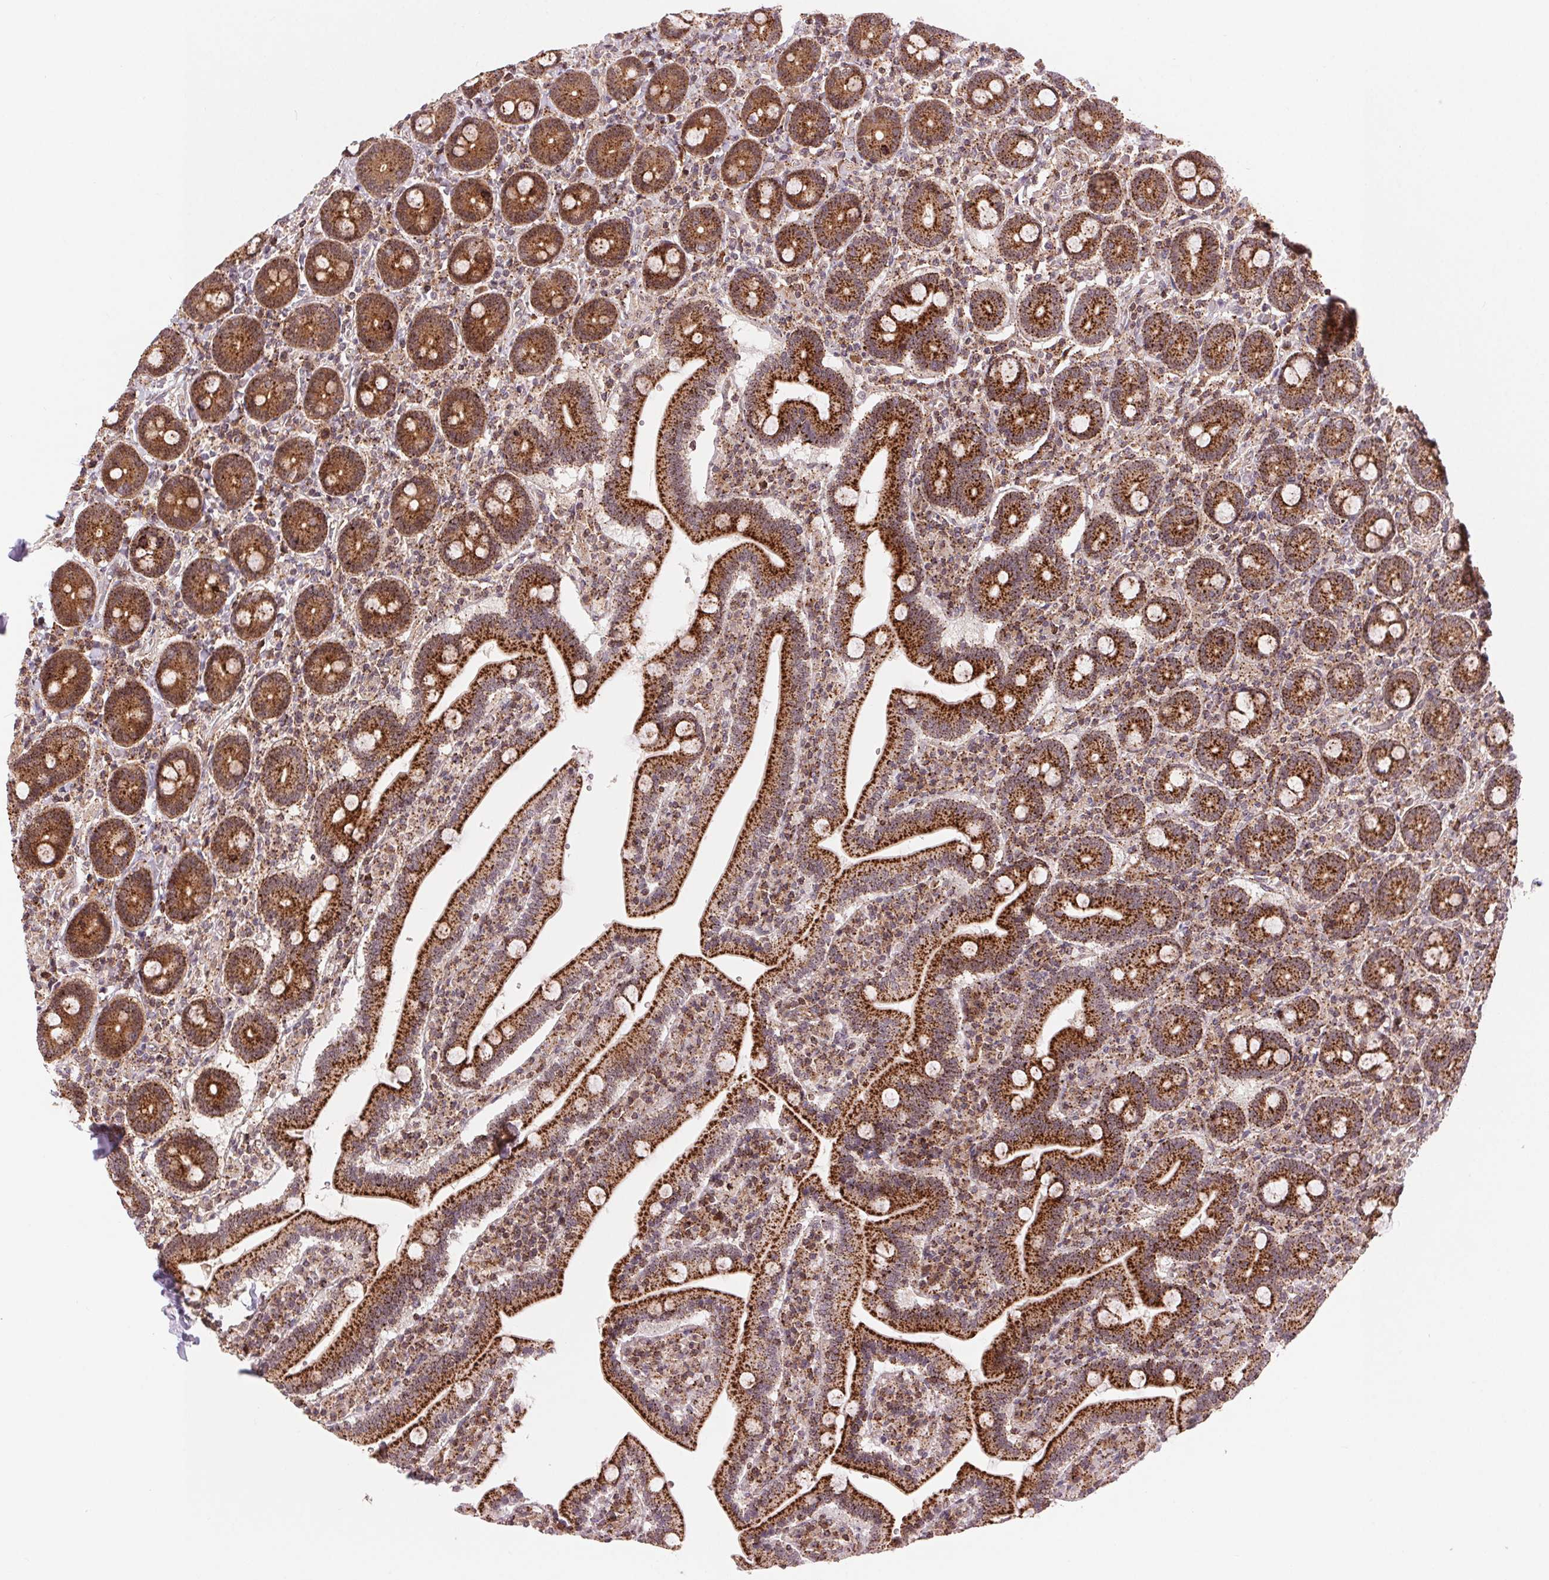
{"staining": {"intensity": "strong", "quantity": ">75%", "location": "cytoplasmic/membranous"}, "tissue": "duodenum", "cell_type": "Glandular cells", "image_type": "normal", "snomed": [{"axis": "morphology", "description": "Normal tissue, NOS"}, {"axis": "topography", "description": "Duodenum"}], "caption": "Protein expression analysis of unremarkable human duodenum reveals strong cytoplasmic/membranous expression in approximately >75% of glandular cells. Using DAB (brown) and hematoxylin (blue) stains, captured at high magnification using brightfield microscopy.", "gene": "CHMP4B", "patient": {"sex": "female", "age": 62}}